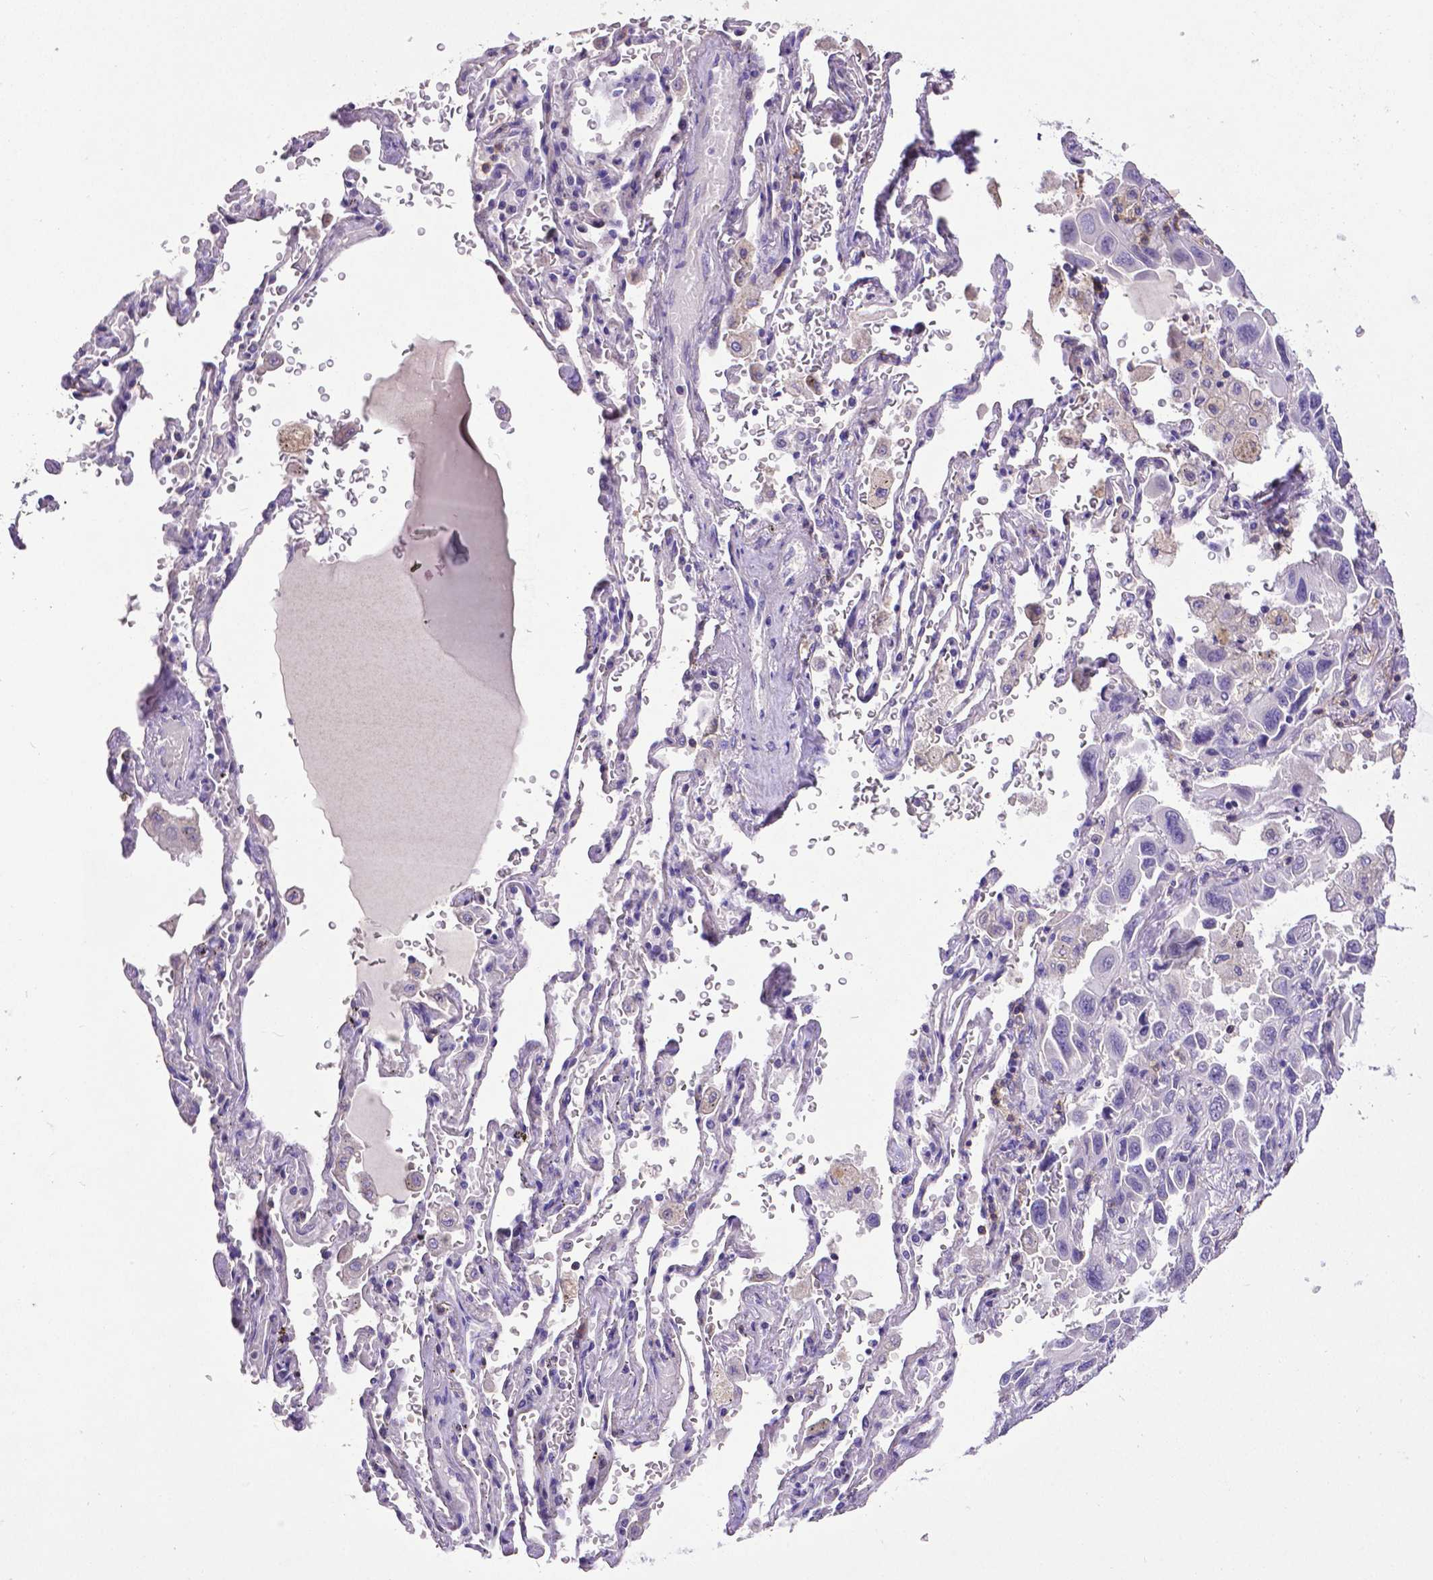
{"staining": {"intensity": "negative", "quantity": "none", "location": "none"}, "tissue": "lung cancer", "cell_type": "Tumor cells", "image_type": "cancer", "snomed": [{"axis": "morphology", "description": "Adenocarcinoma, NOS"}, {"axis": "topography", "description": "Lung"}], "caption": "An image of lung cancer stained for a protein demonstrates no brown staining in tumor cells.", "gene": "CD4", "patient": {"sex": "male", "age": 64}}